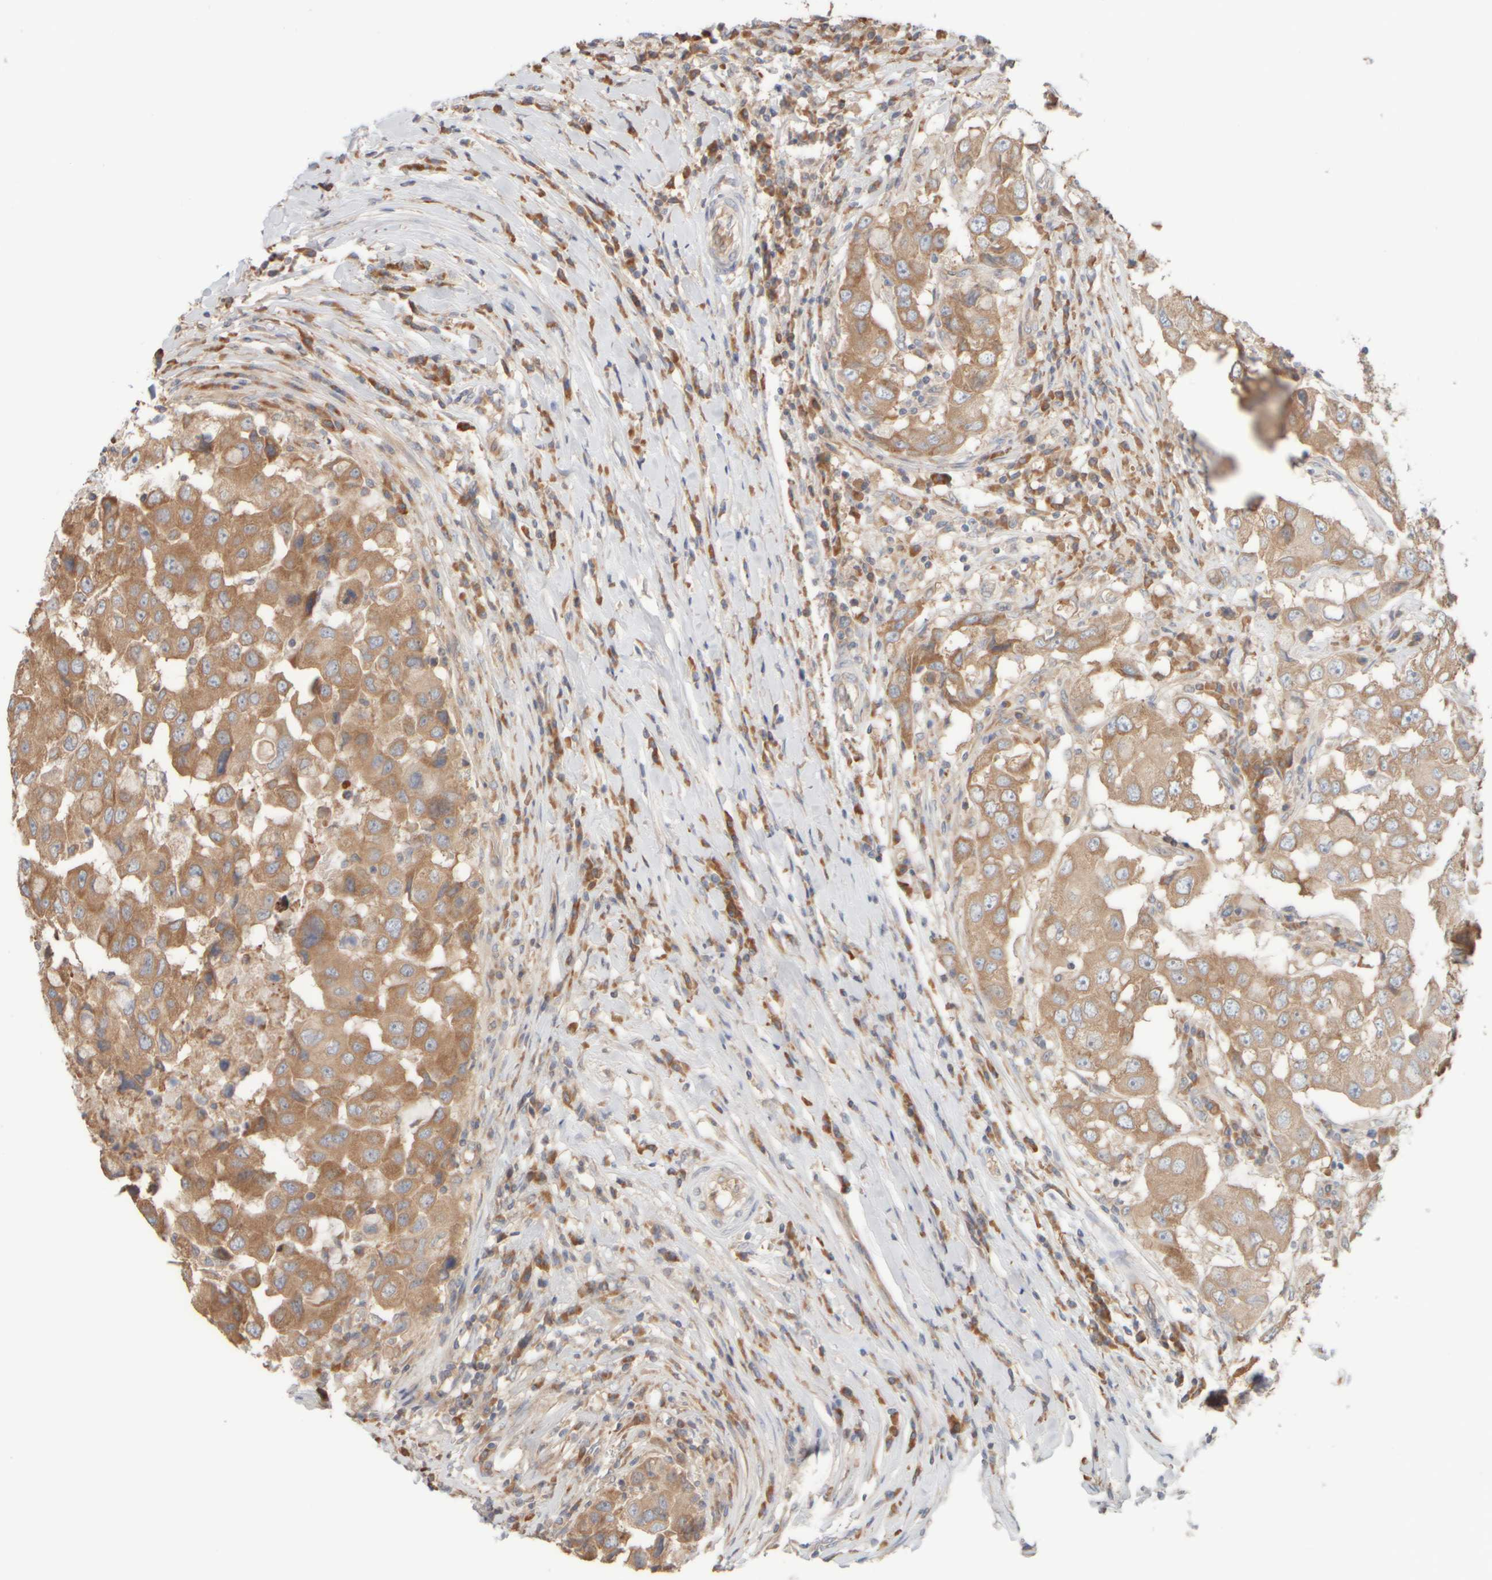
{"staining": {"intensity": "moderate", "quantity": ">75%", "location": "cytoplasmic/membranous"}, "tissue": "breast cancer", "cell_type": "Tumor cells", "image_type": "cancer", "snomed": [{"axis": "morphology", "description": "Duct carcinoma"}, {"axis": "topography", "description": "Breast"}], "caption": "Intraductal carcinoma (breast) stained for a protein displays moderate cytoplasmic/membranous positivity in tumor cells.", "gene": "EIF2B3", "patient": {"sex": "female", "age": 27}}